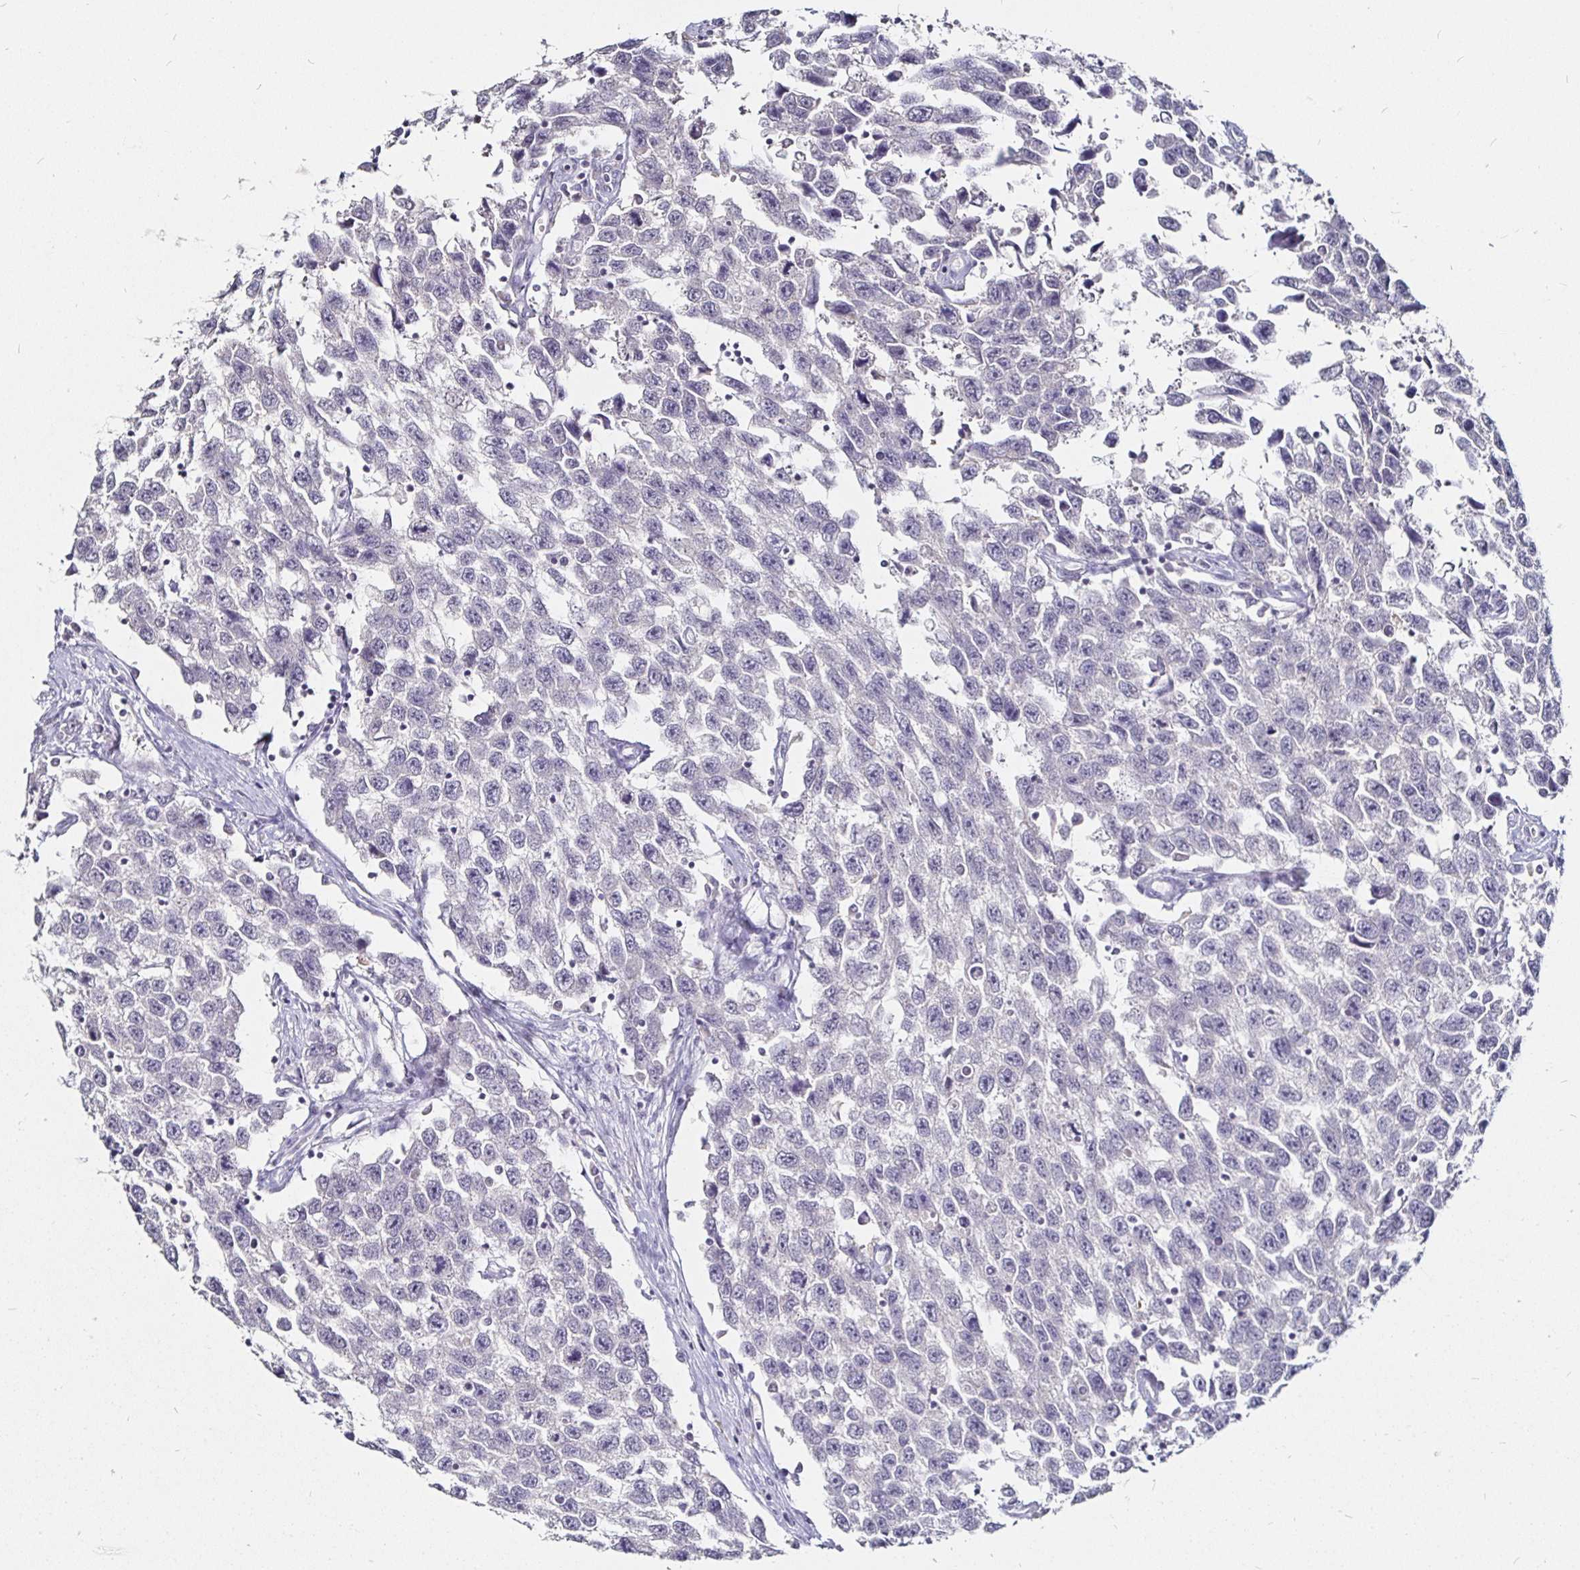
{"staining": {"intensity": "negative", "quantity": "none", "location": "none"}, "tissue": "testis cancer", "cell_type": "Tumor cells", "image_type": "cancer", "snomed": [{"axis": "morphology", "description": "Seminoma, NOS"}, {"axis": "topography", "description": "Testis"}], "caption": "Tumor cells are negative for protein expression in human testis cancer (seminoma).", "gene": "FAIM2", "patient": {"sex": "male", "age": 33}}